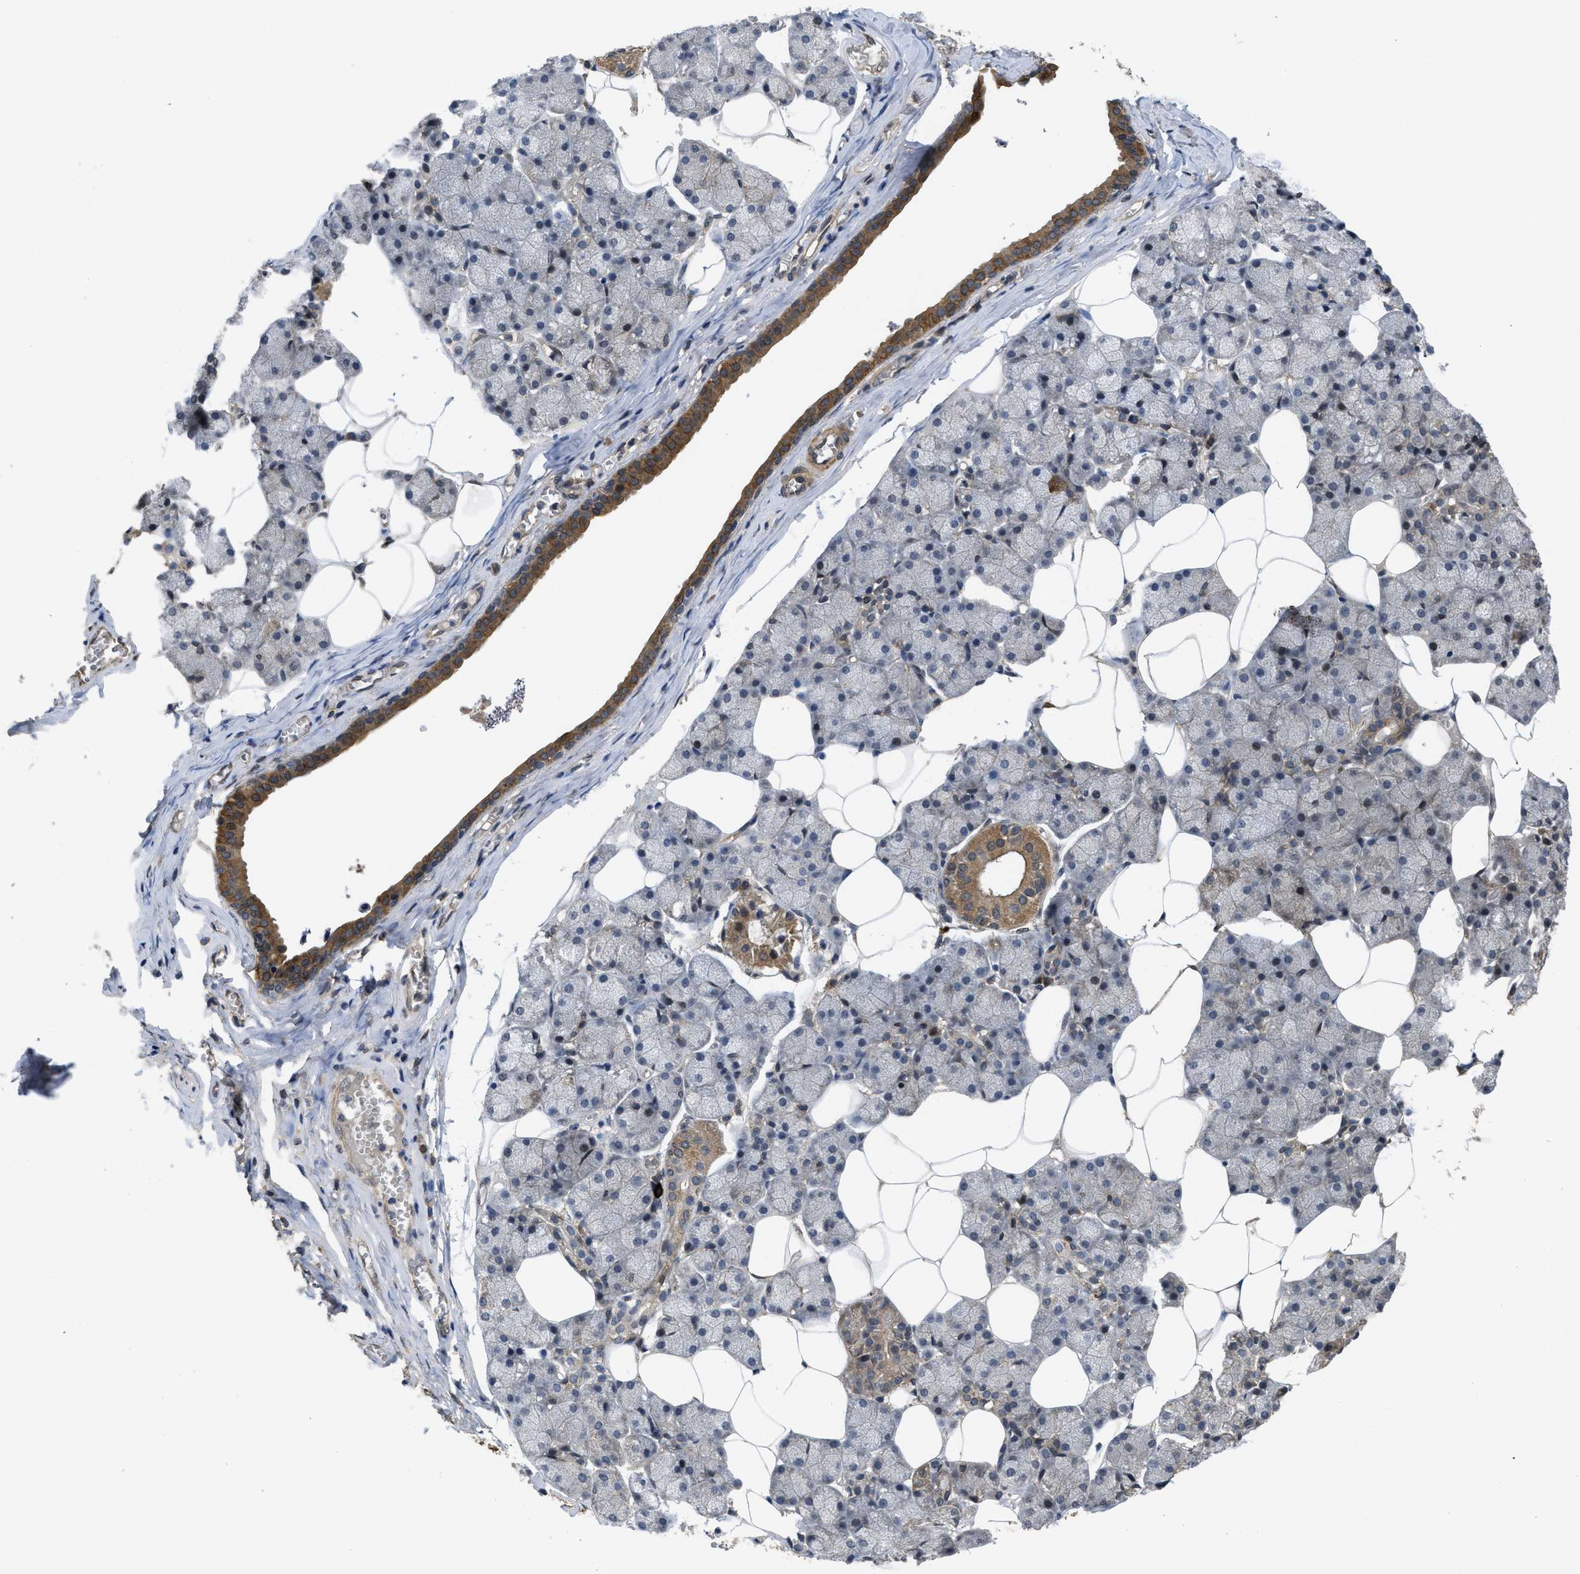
{"staining": {"intensity": "moderate", "quantity": "<25%", "location": "cytoplasmic/membranous"}, "tissue": "salivary gland", "cell_type": "Glandular cells", "image_type": "normal", "snomed": [{"axis": "morphology", "description": "Normal tissue, NOS"}, {"axis": "topography", "description": "Salivary gland"}], "caption": "High-power microscopy captured an IHC micrograph of unremarkable salivary gland, revealing moderate cytoplasmic/membranous staining in approximately <25% of glandular cells.", "gene": "FZD6", "patient": {"sex": "male", "age": 62}}